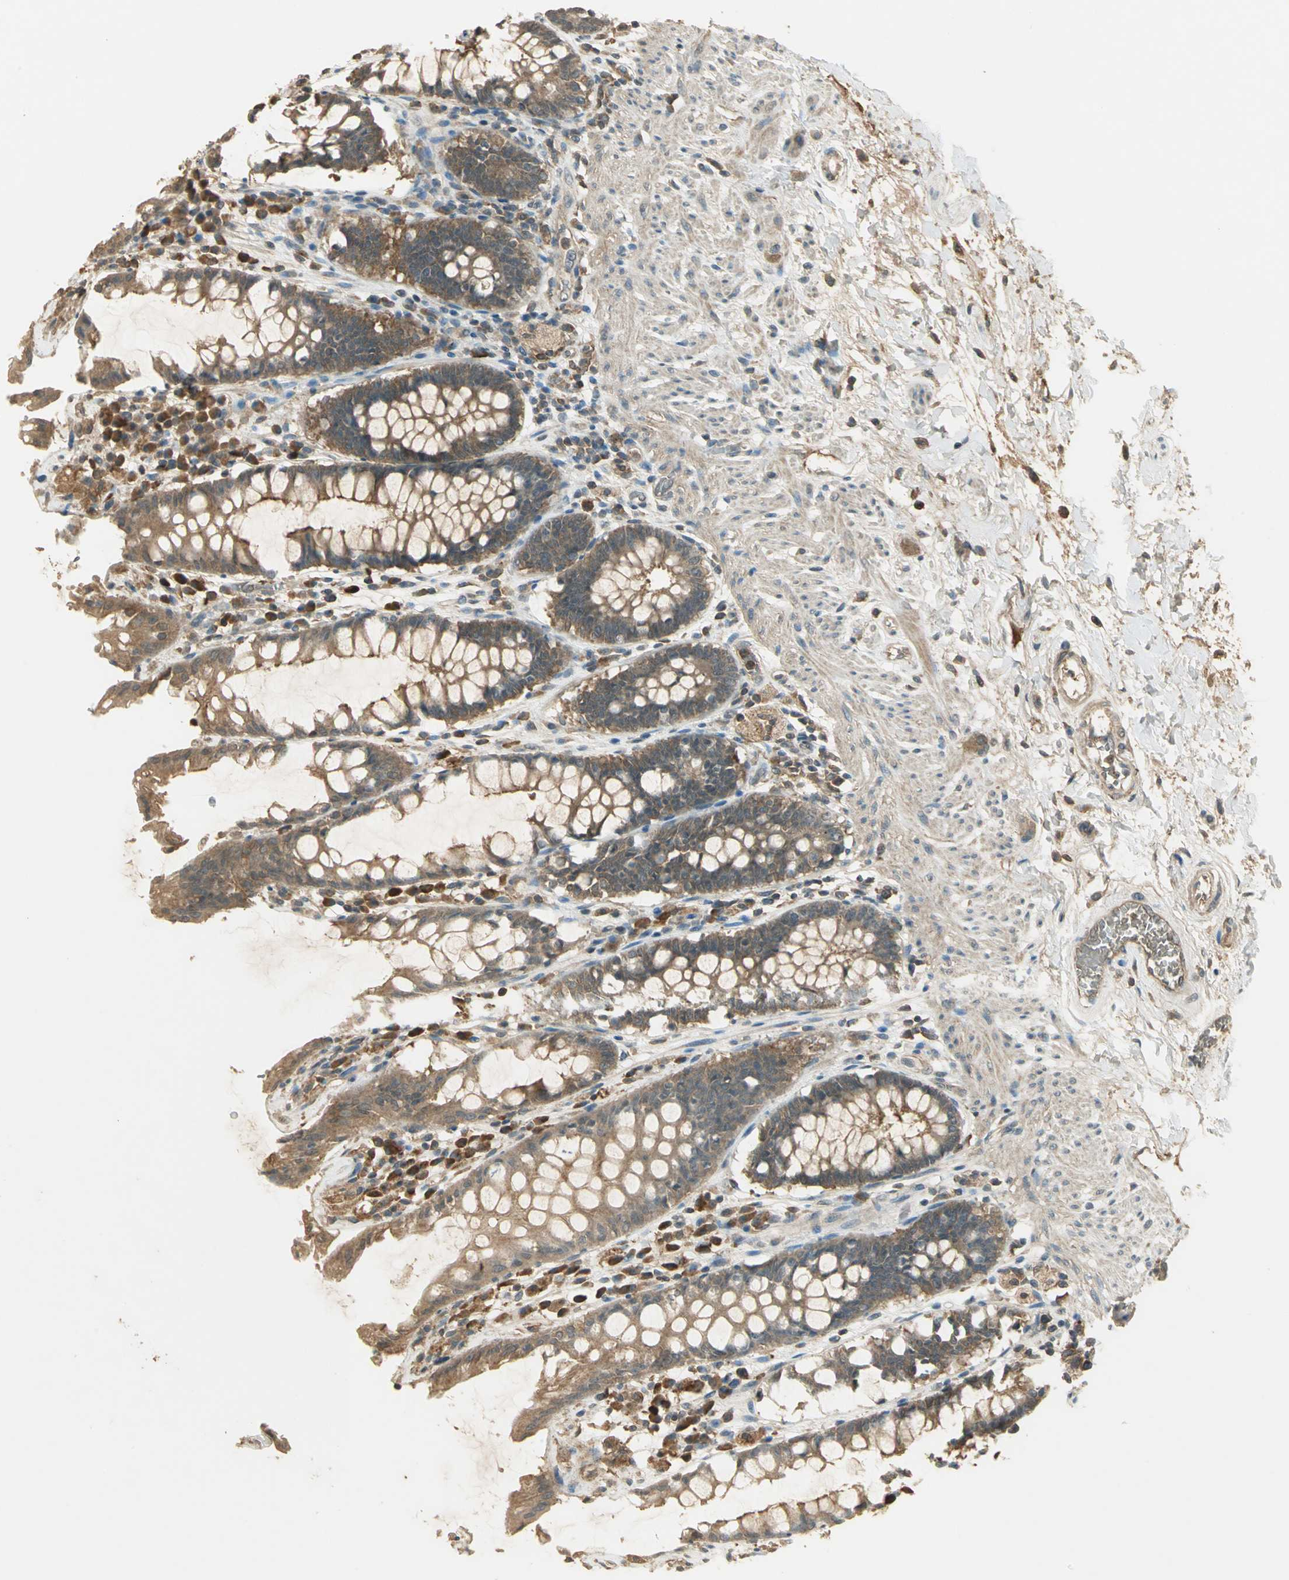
{"staining": {"intensity": "moderate", "quantity": ">75%", "location": "cytoplasmic/membranous"}, "tissue": "rectum", "cell_type": "Glandular cells", "image_type": "normal", "snomed": [{"axis": "morphology", "description": "Normal tissue, NOS"}, {"axis": "topography", "description": "Rectum"}], "caption": "Human rectum stained for a protein (brown) displays moderate cytoplasmic/membranous positive positivity in approximately >75% of glandular cells.", "gene": "KEAP1", "patient": {"sex": "female", "age": 46}}